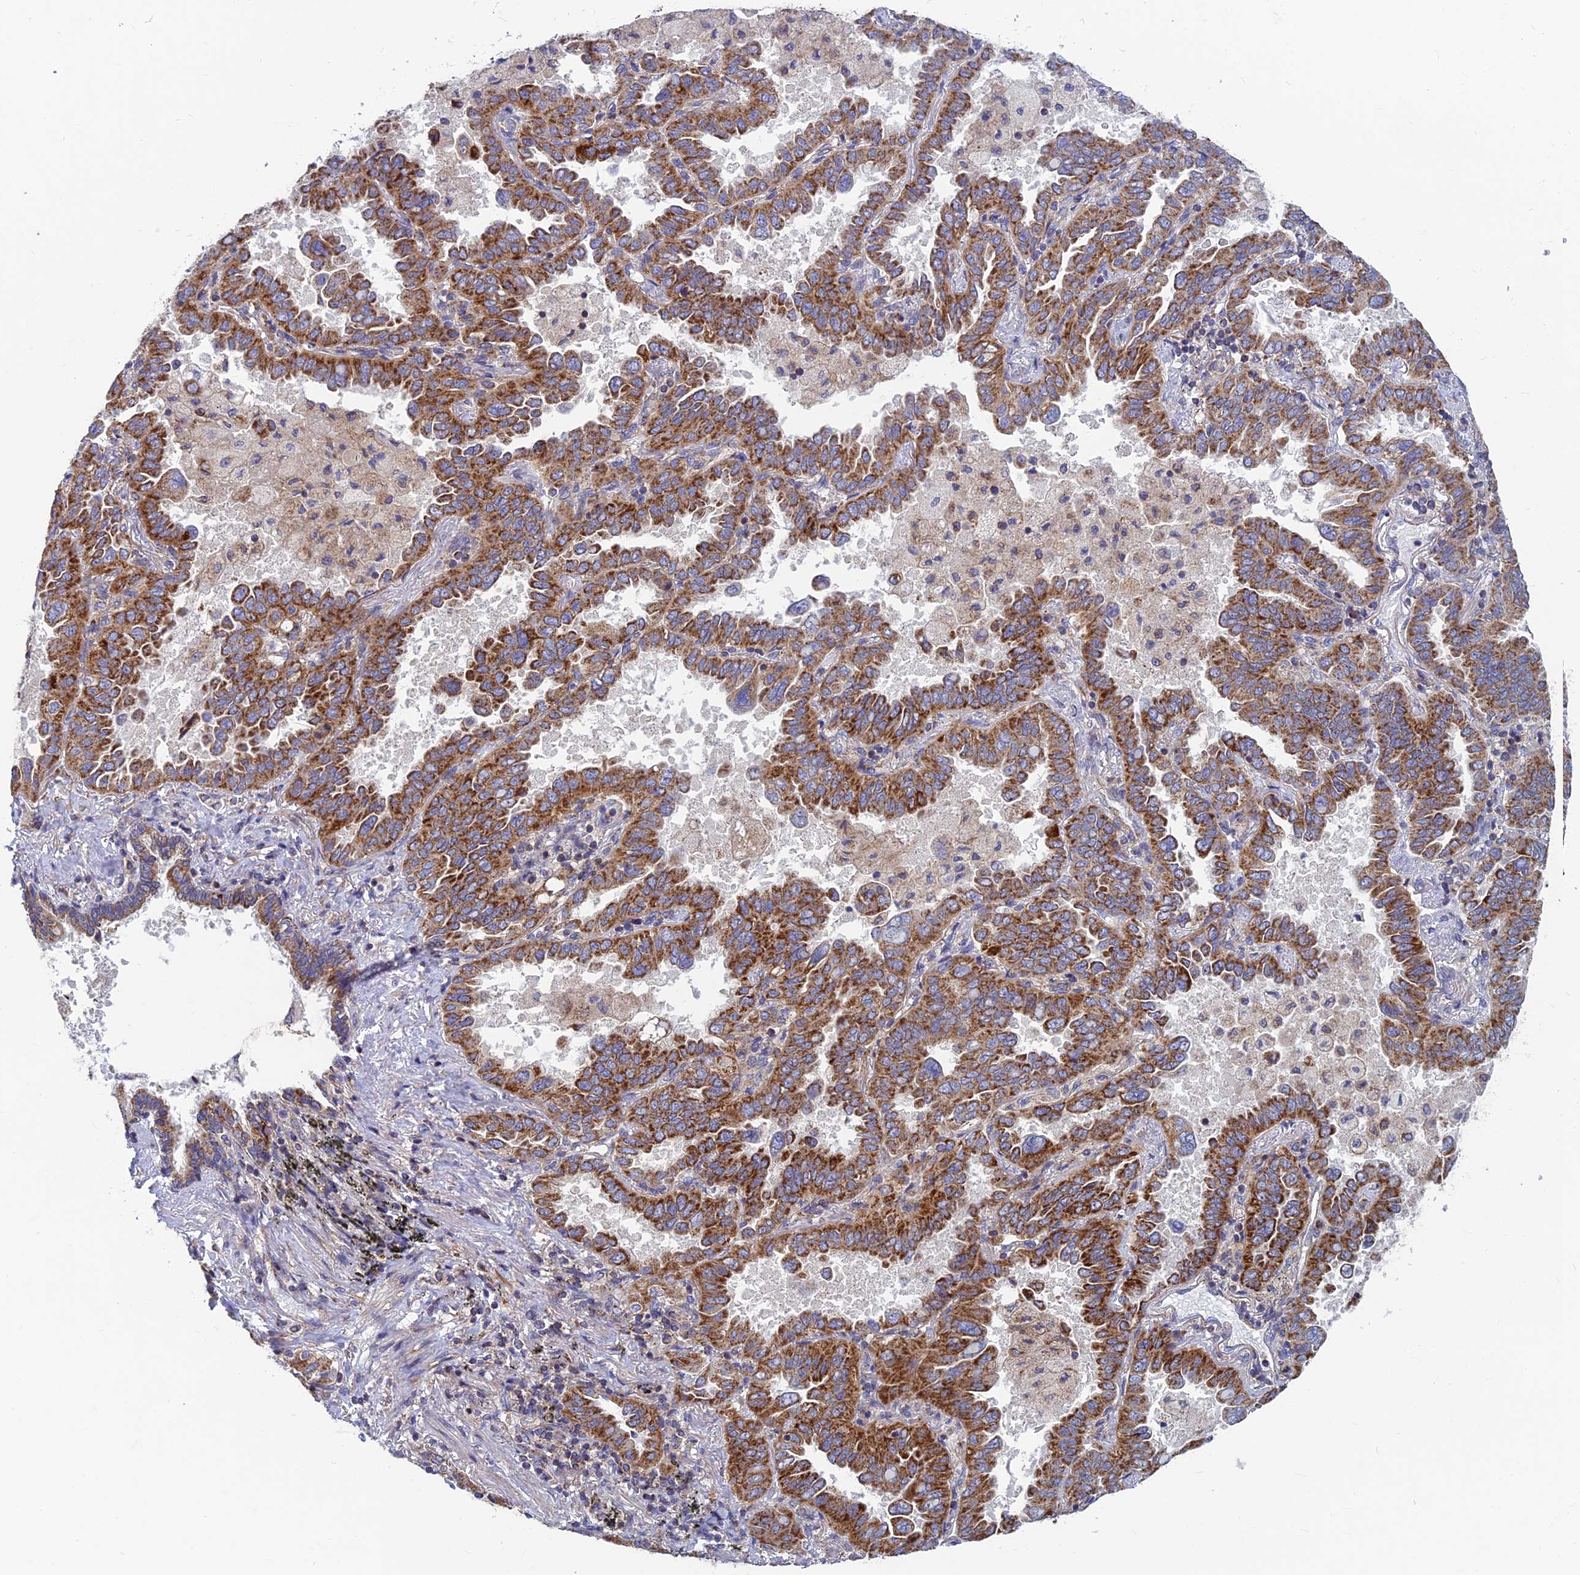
{"staining": {"intensity": "strong", "quantity": ">75%", "location": "cytoplasmic/membranous"}, "tissue": "lung cancer", "cell_type": "Tumor cells", "image_type": "cancer", "snomed": [{"axis": "morphology", "description": "Adenocarcinoma, NOS"}, {"axis": "topography", "description": "Lung"}], "caption": "DAB immunohistochemical staining of human adenocarcinoma (lung) demonstrates strong cytoplasmic/membranous protein expression in about >75% of tumor cells.", "gene": "MRPS9", "patient": {"sex": "male", "age": 64}}